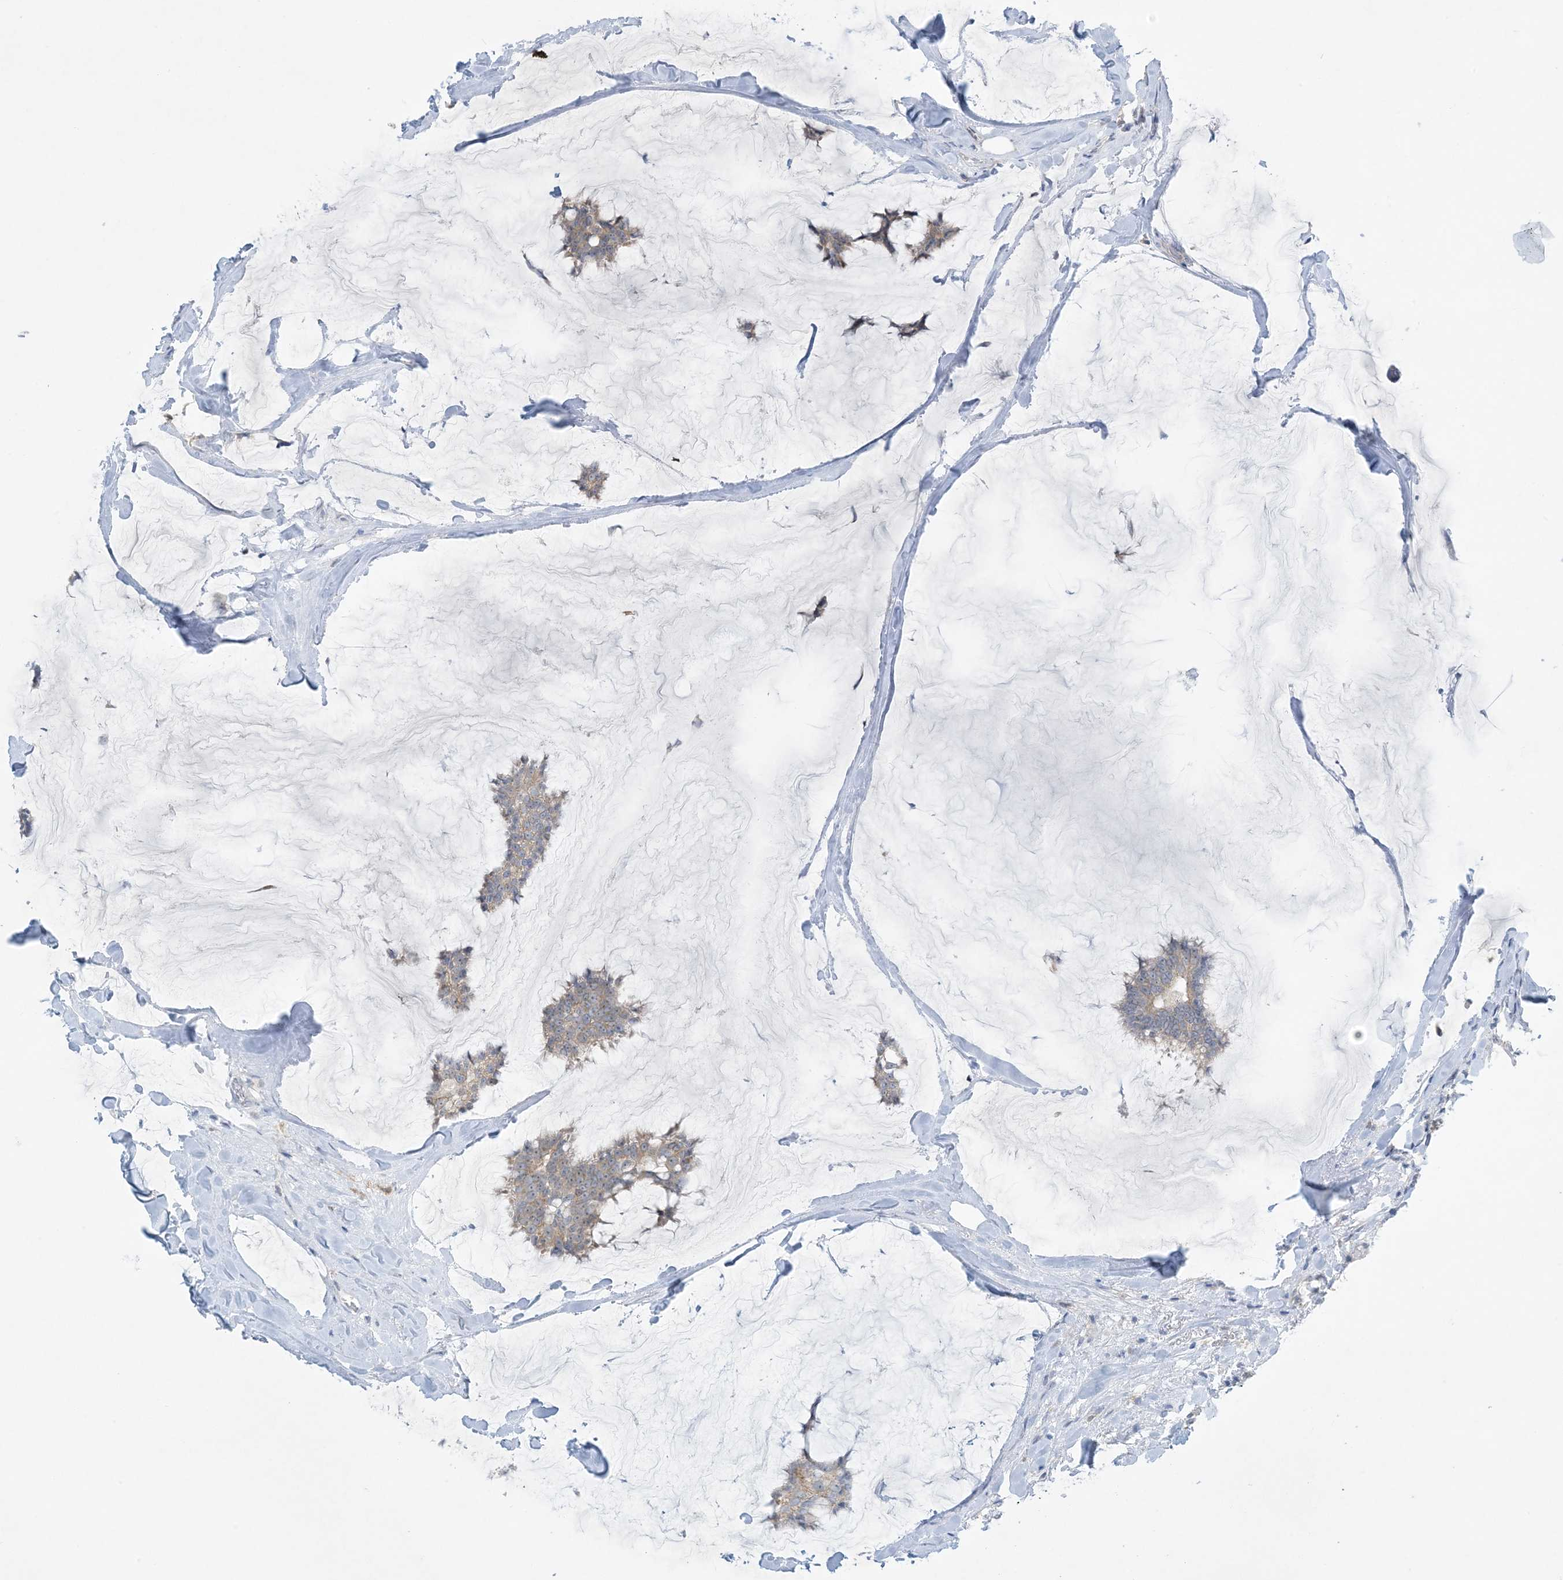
{"staining": {"intensity": "weak", "quantity": "25%-75%", "location": "cytoplasmic/membranous"}, "tissue": "breast cancer", "cell_type": "Tumor cells", "image_type": "cancer", "snomed": [{"axis": "morphology", "description": "Duct carcinoma"}, {"axis": "topography", "description": "Breast"}], "caption": "An image of breast cancer stained for a protein exhibits weak cytoplasmic/membranous brown staining in tumor cells.", "gene": "MRPS18A", "patient": {"sex": "female", "age": 93}}